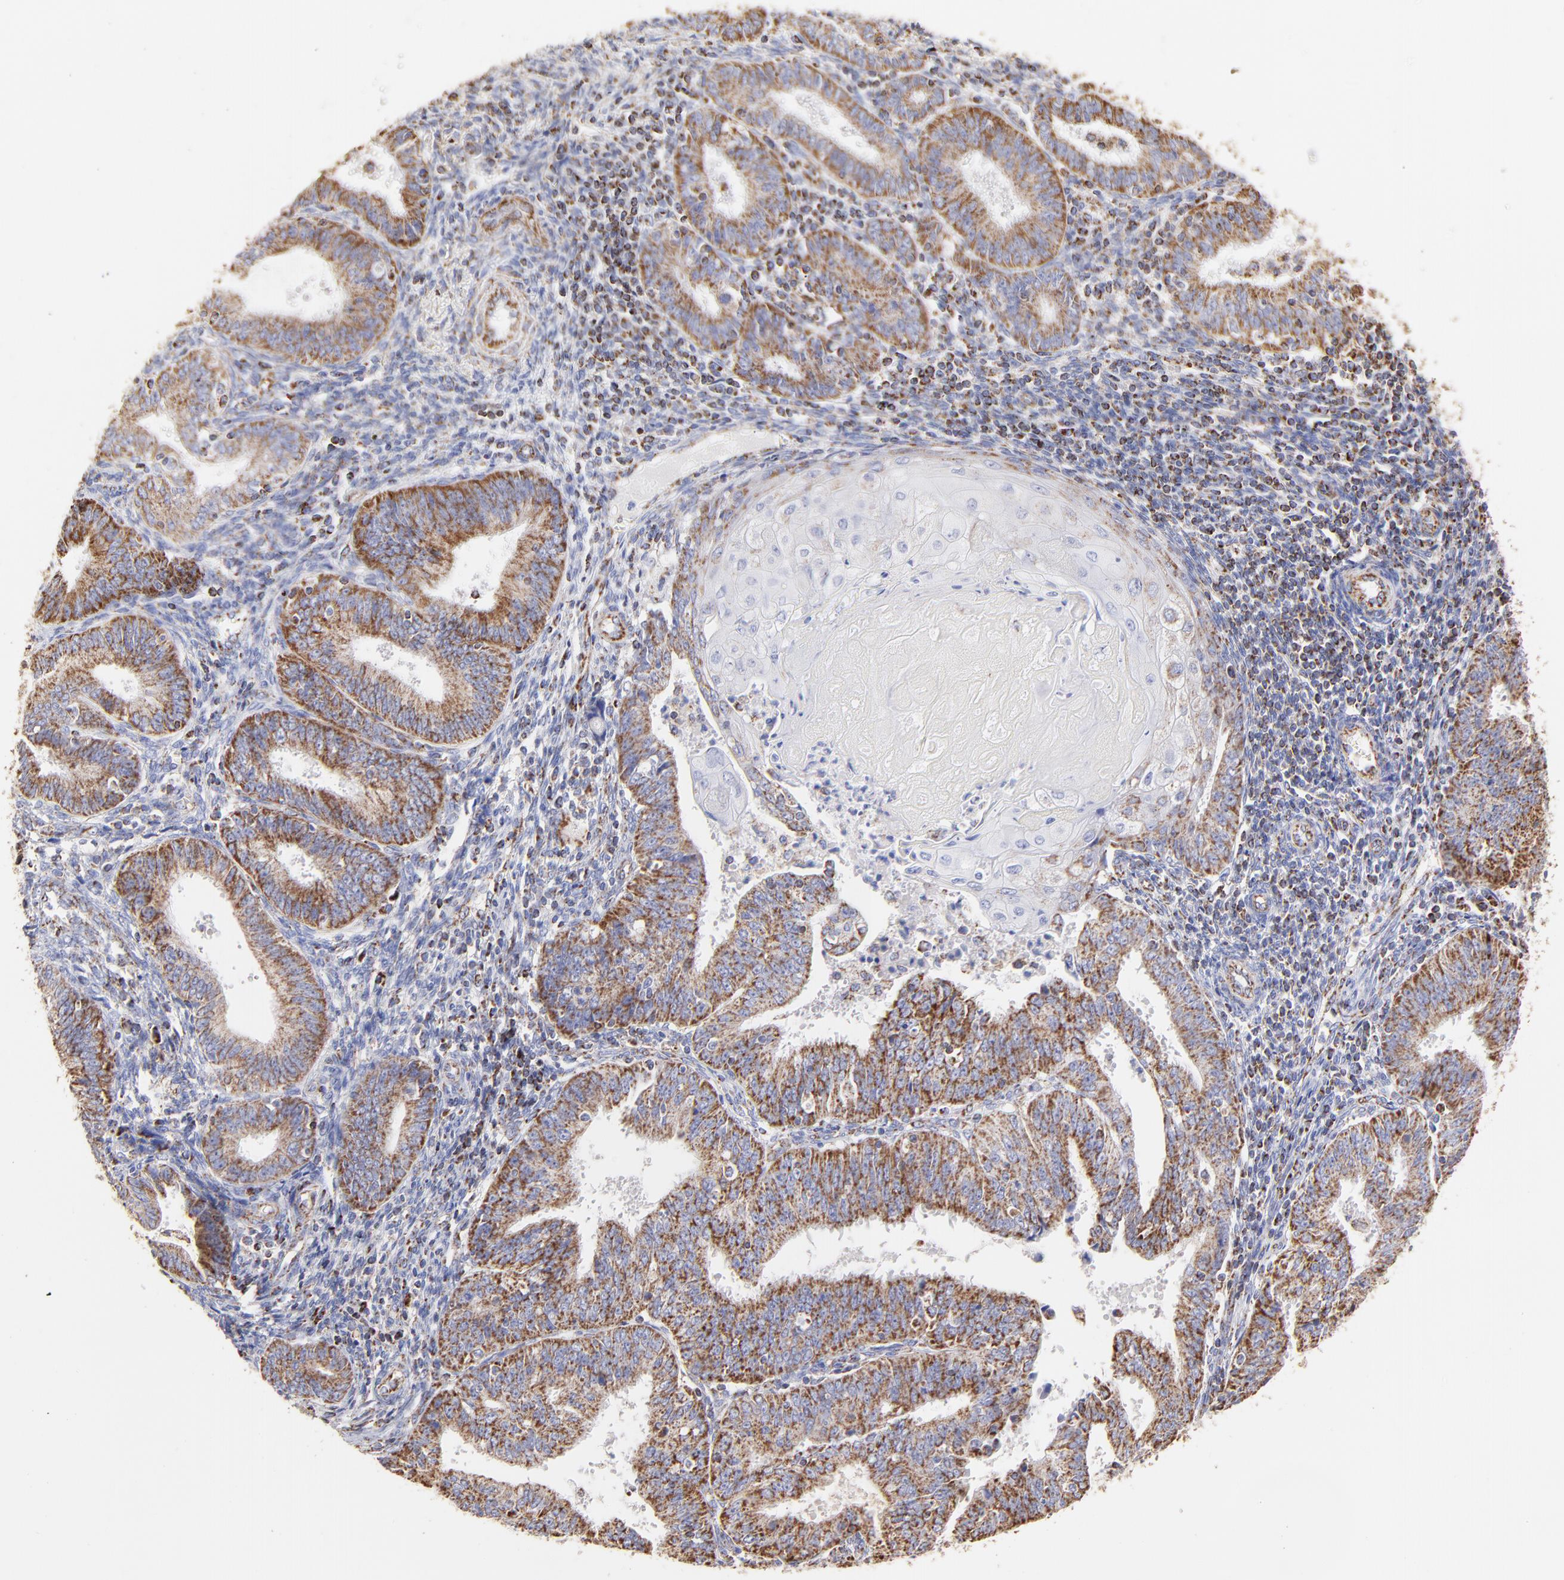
{"staining": {"intensity": "moderate", "quantity": ">75%", "location": "cytoplasmic/membranous"}, "tissue": "endometrial cancer", "cell_type": "Tumor cells", "image_type": "cancer", "snomed": [{"axis": "morphology", "description": "Adenocarcinoma, NOS"}, {"axis": "topography", "description": "Endometrium"}], "caption": "An image of endometrial cancer stained for a protein reveals moderate cytoplasmic/membranous brown staining in tumor cells.", "gene": "ECH1", "patient": {"sex": "female", "age": 42}}